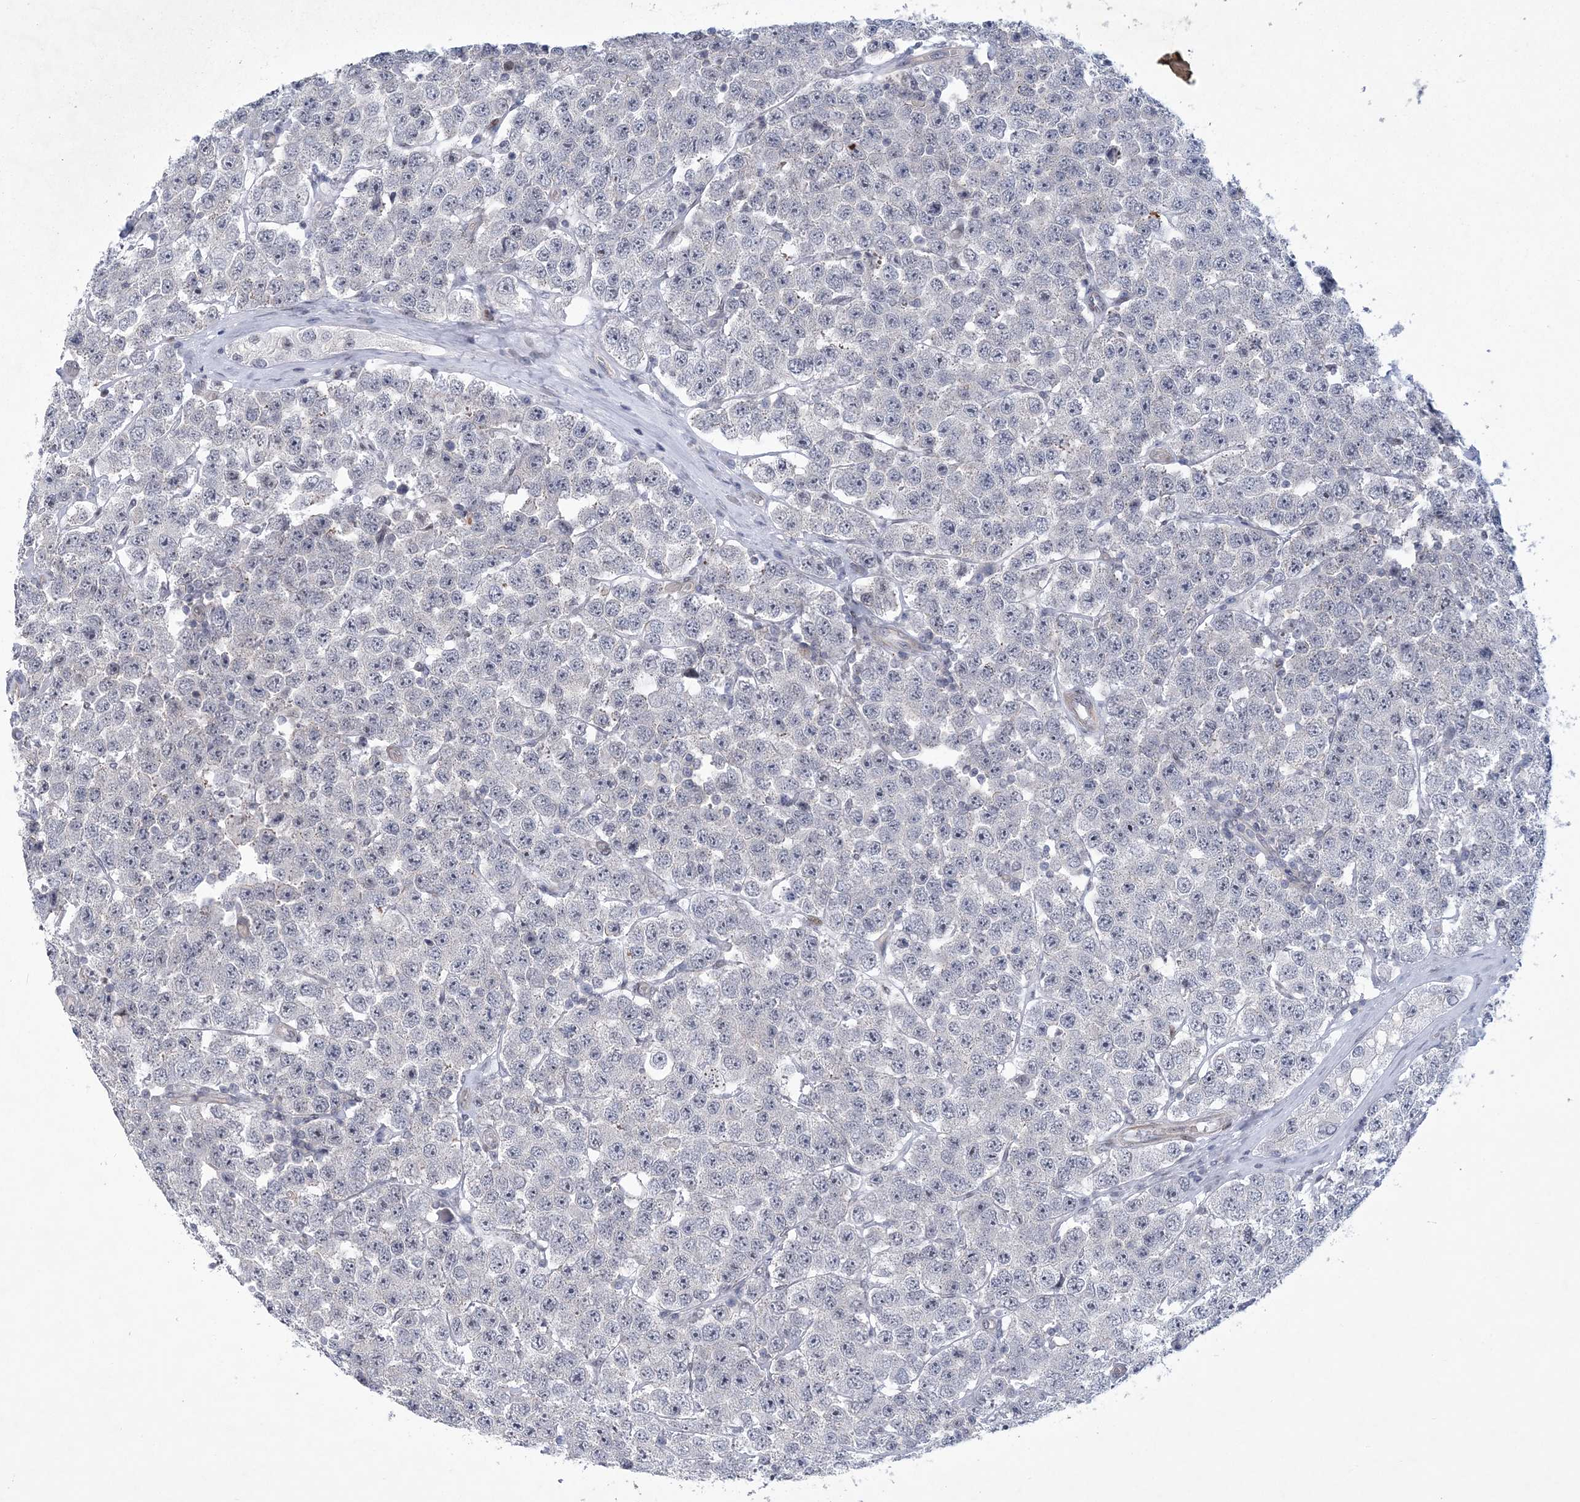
{"staining": {"intensity": "moderate", "quantity": "25%-75%", "location": "nuclear"}, "tissue": "testis cancer", "cell_type": "Tumor cells", "image_type": "cancer", "snomed": [{"axis": "morphology", "description": "Seminoma, NOS"}, {"axis": "topography", "description": "Testis"}], "caption": "Immunohistochemistry (IHC) photomicrograph of neoplastic tissue: testis cancer (seminoma) stained using immunohistochemistry (IHC) exhibits medium levels of moderate protein expression localized specifically in the nuclear of tumor cells, appearing as a nuclear brown color.", "gene": "HOMEZ", "patient": {"sex": "male", "age": 28}}